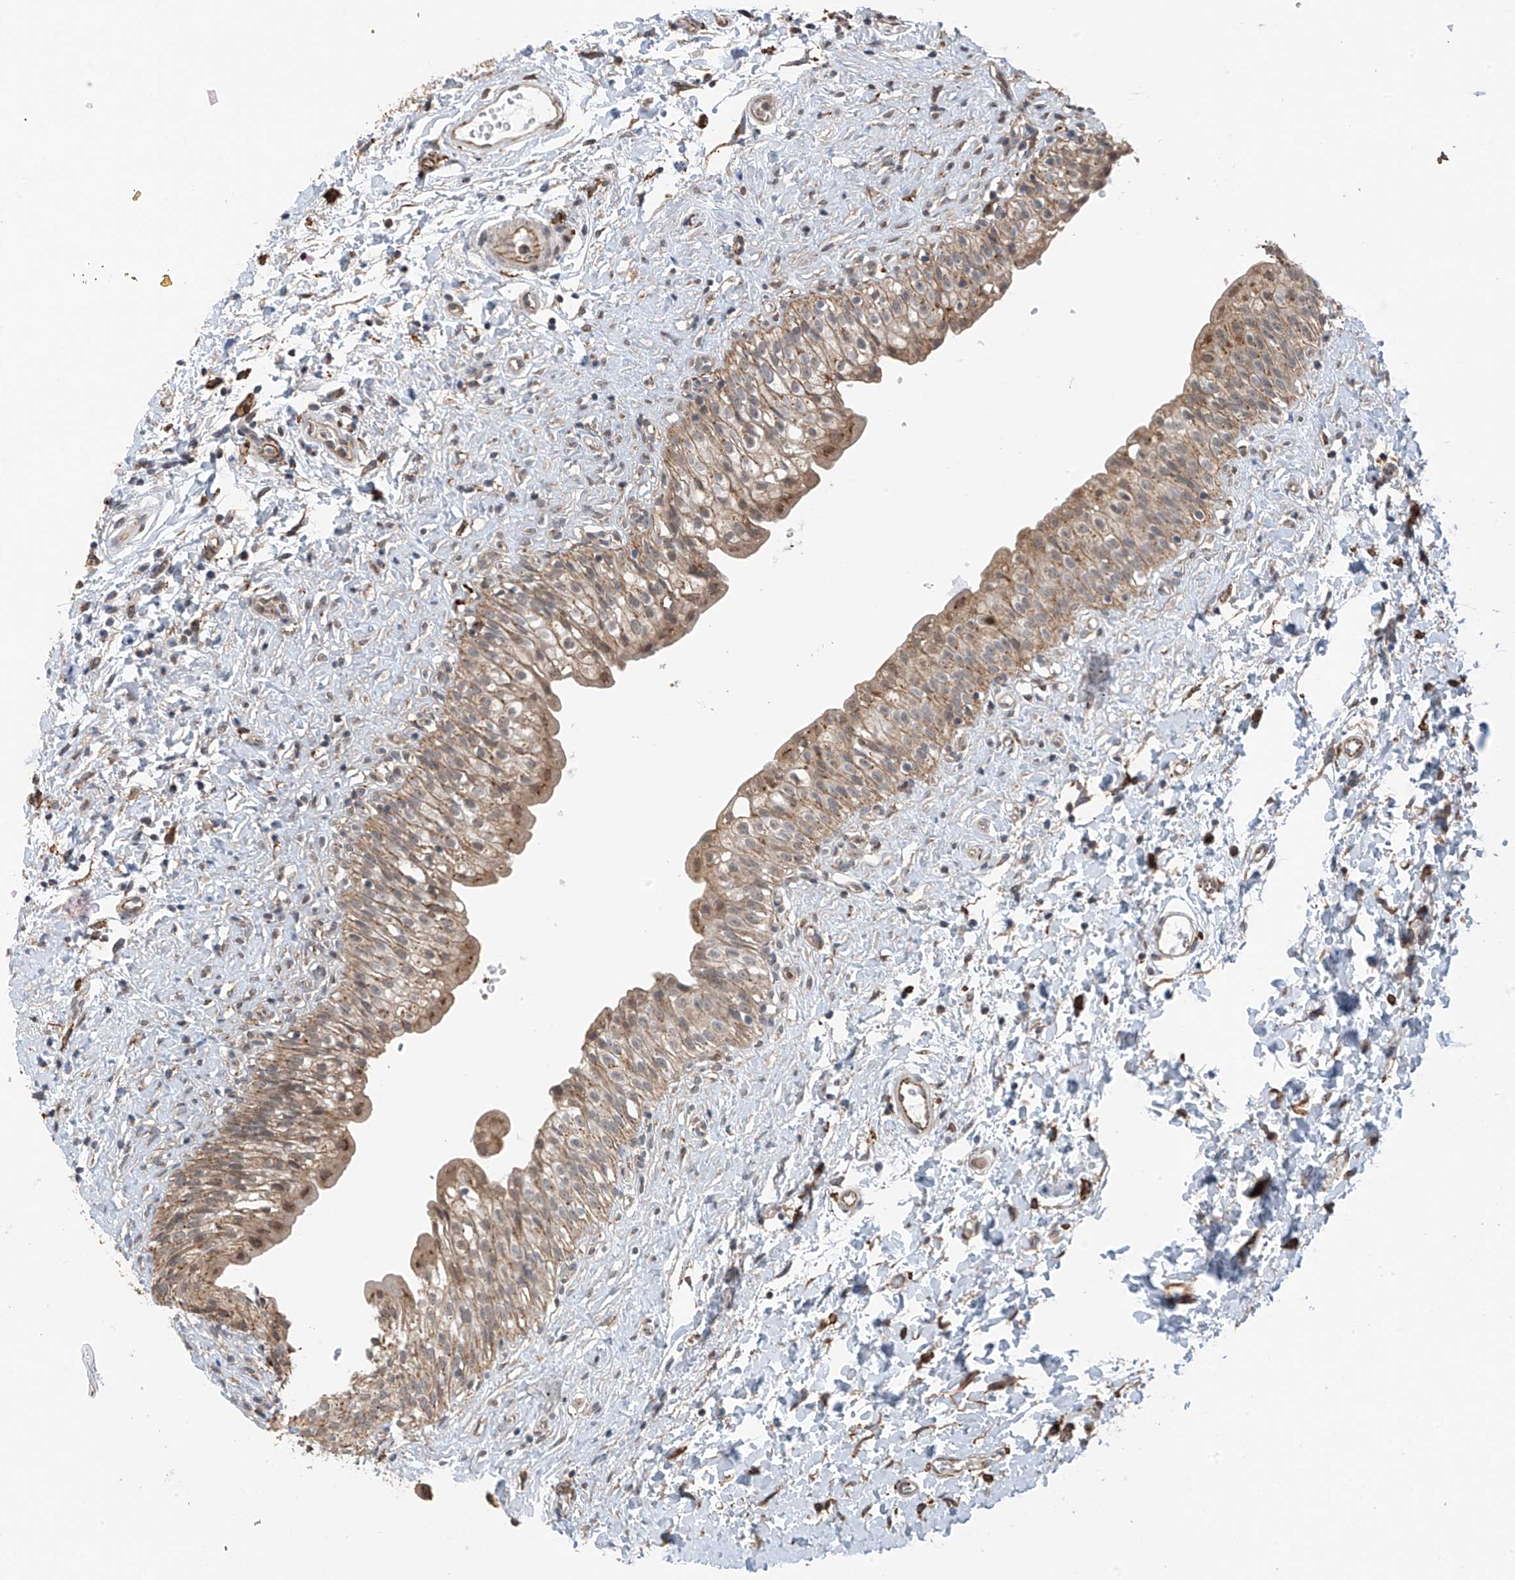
{"staining": {"intensity": "moderate", "quantity": ">75%", "location": "cytoplasmic/membranous"}, "tissue": "urinary bladder", "cell_type": "Urothelial cells", "image_type": "normal", "snomed": [{"axis": "morphology", "description": "Normal tissue, NOS"}, {"axis": "topography", "description": "Urinary bladder"}], "caption": "Immunohistochemical staining of normal urinary bladder reveals moderate cytoplasmic/membranous protein expression in about >75% of urothelial cells. The staining is performed using DAB (3,3'-diaminobenzidine) brown chromogen to label protein expression. The nuclei are counter-stained blue using hematoxylin.", "gene": "ZNF189", "patient": {"sex": "male", "age": 51}}